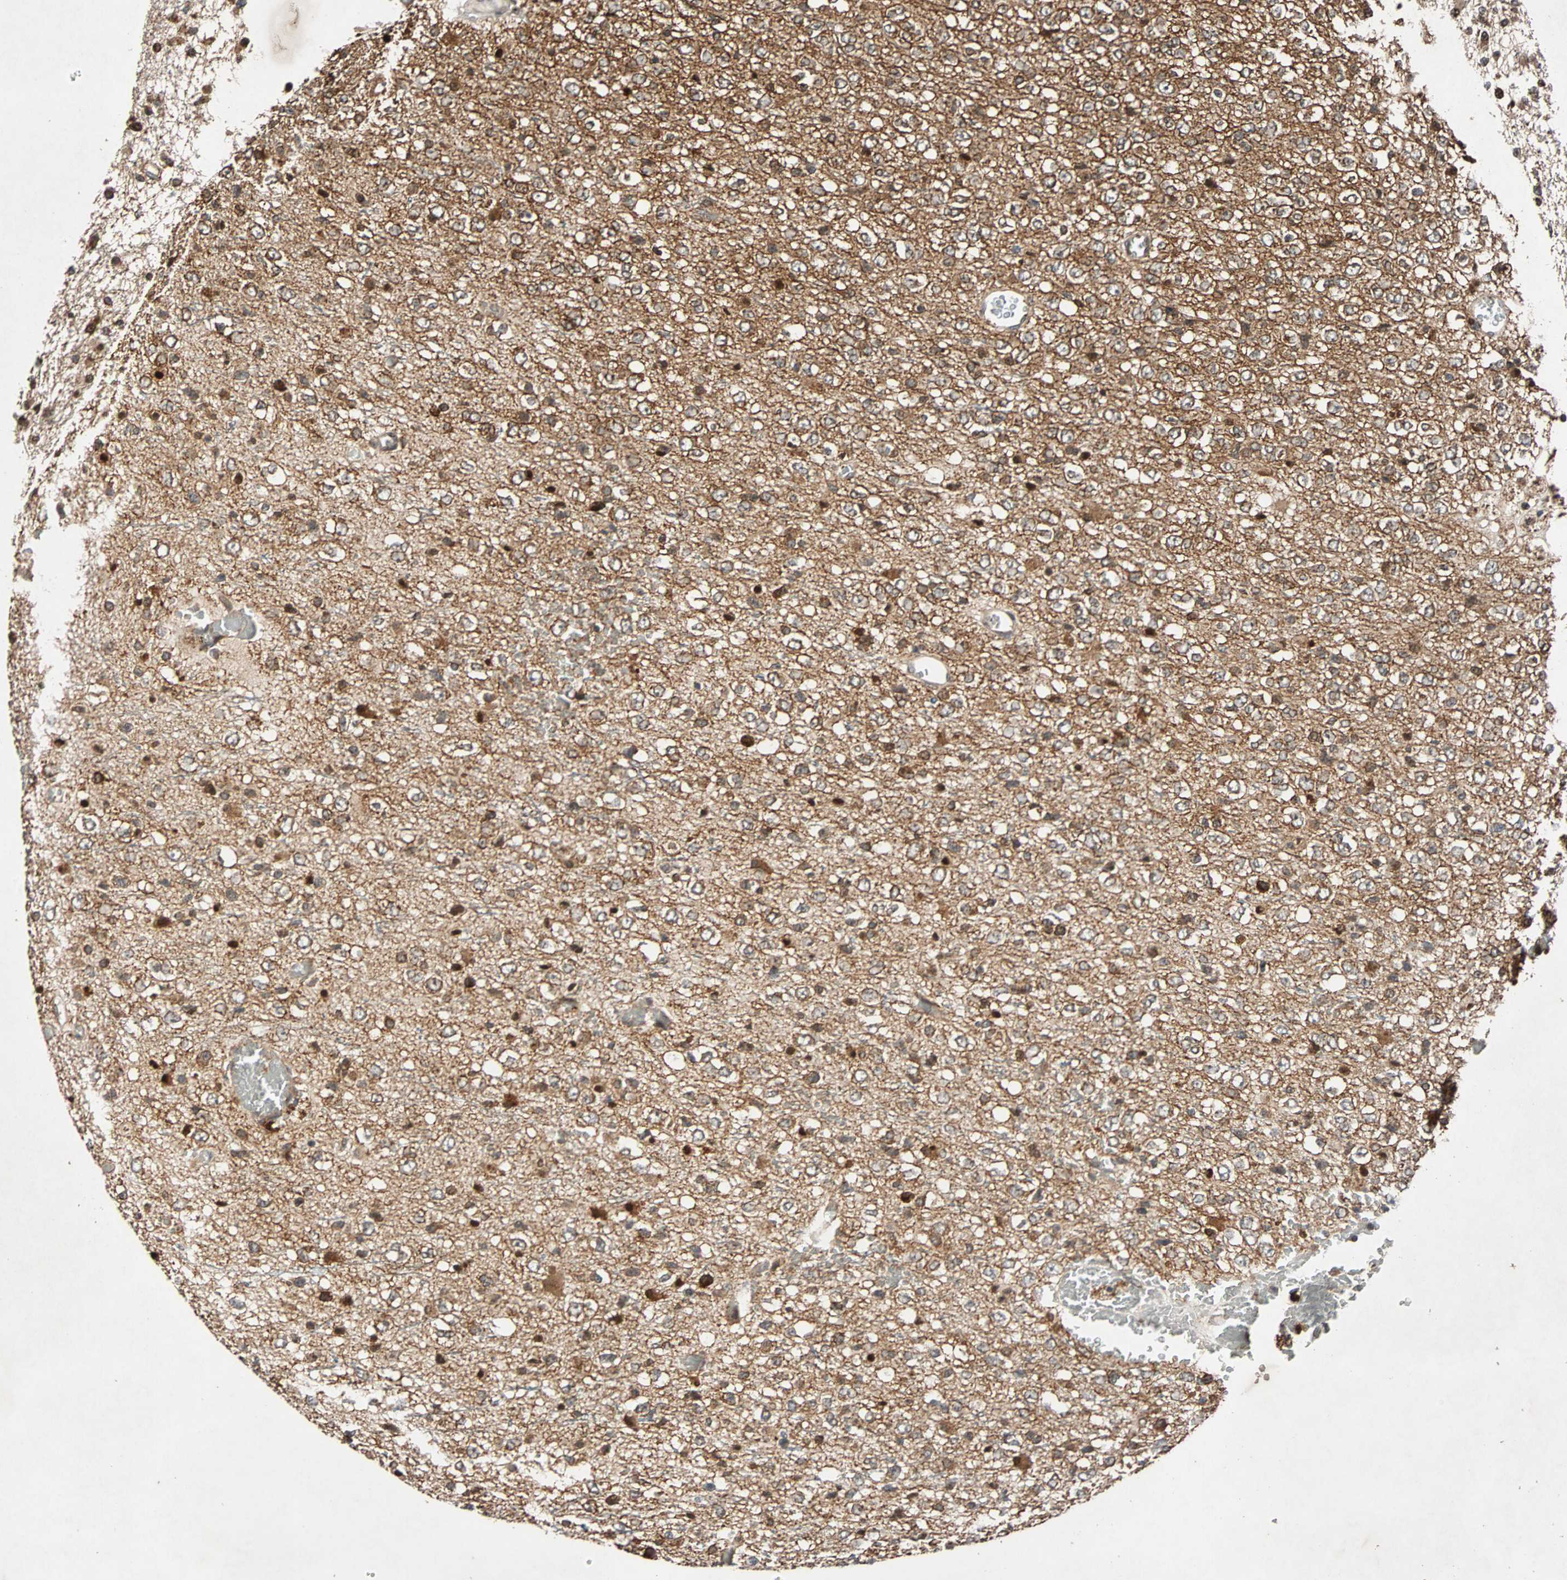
{"staining": {"intensity": "strong", "quantity": ">75%", "location": "cytoplasmic/membranous,nuclear"}, "tissue": "glioma", "cell_type": "Tumor cells", "image_type": "cancer", "snomed": [{"axis": "morphology", "description": "Glioma, malignant, High grade"}, {"axis": "topography", "description": "pancreas cauda"}], "caption": "High-grade glioma (malignant) stained with DAB IHC exhibits high levels of strong cytoplasmic/membranous and nuclear staining in approximately >75% of tumor cells.", "gene": "USP31", "patient": {"sex": "male", "age": 60}}